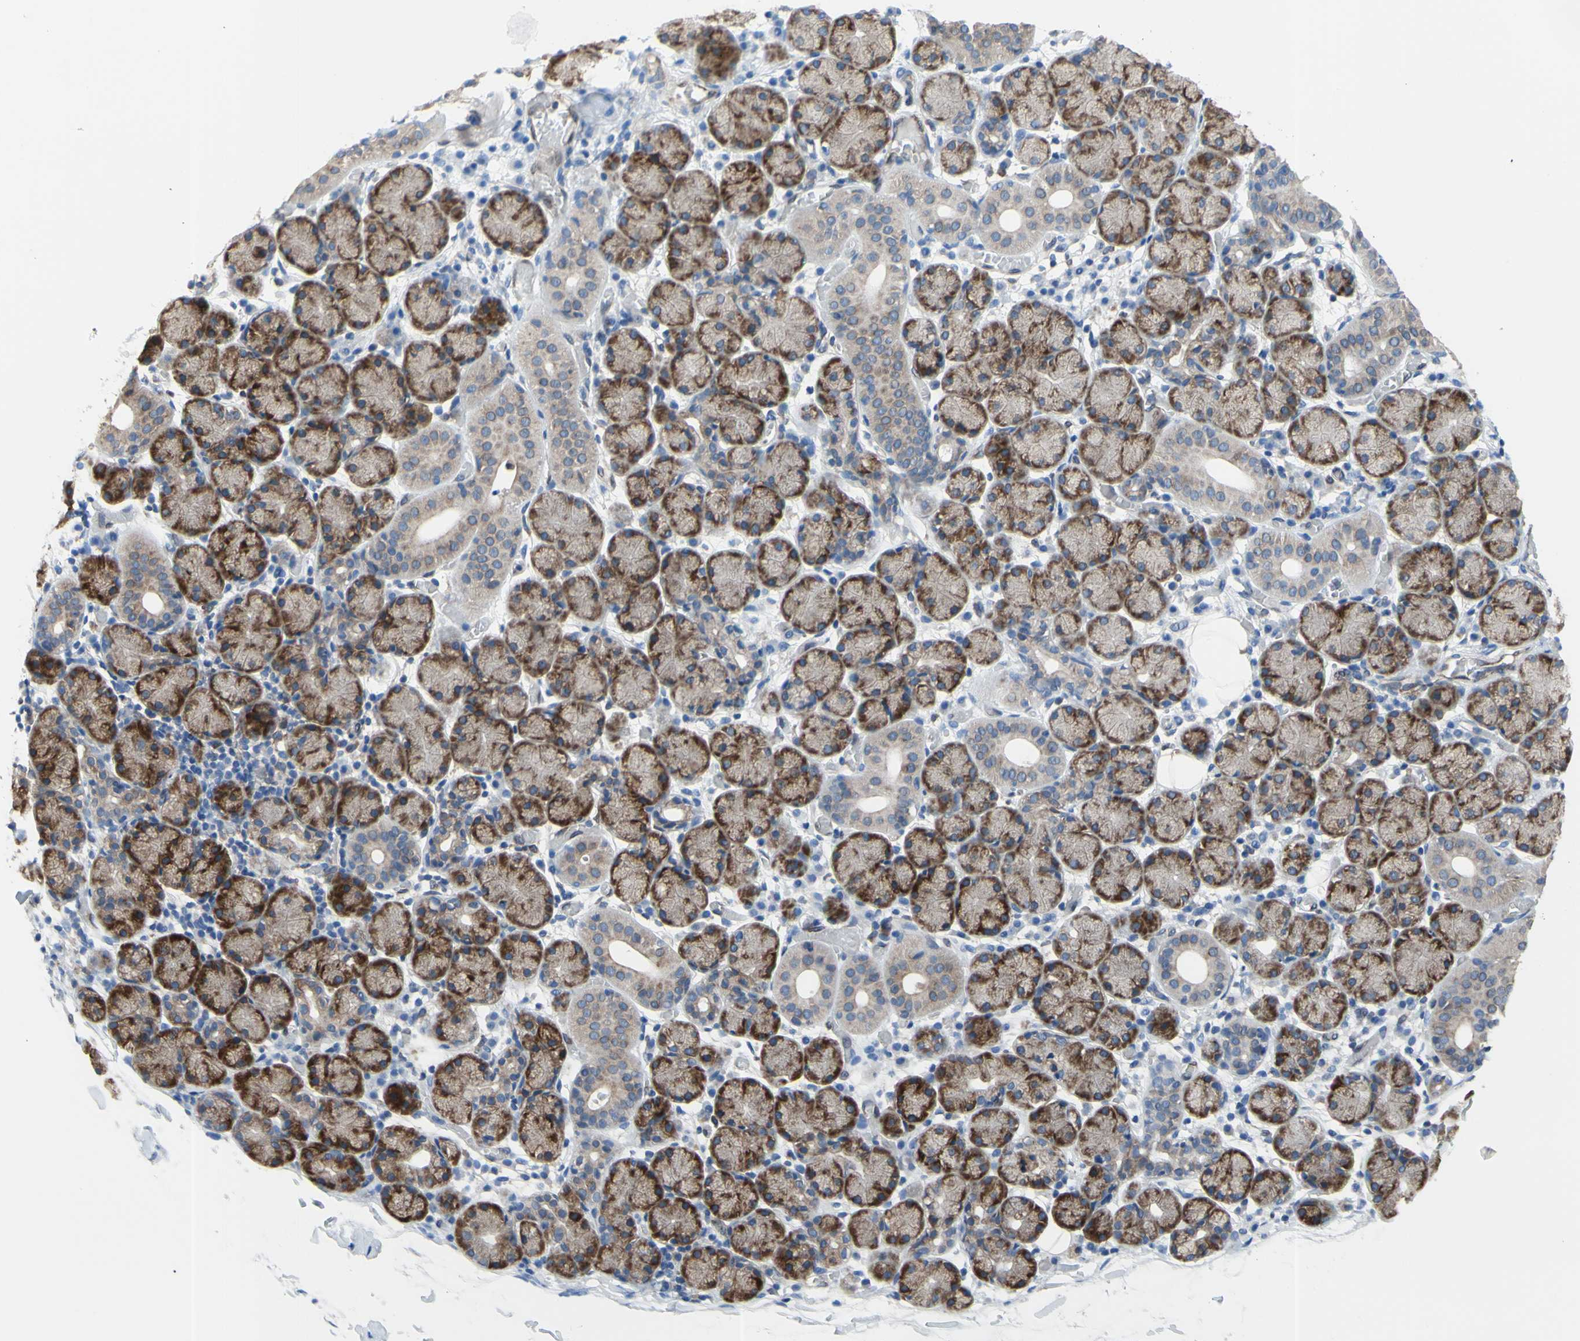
{"staining": {"intensity": "moderate", "quantity": "25%-75%", "location": "cytoplasmic/membranous"}, "tissue": "salivary gland", "cell_type": "Glandular cells", "image_type": "normal", "snomed": [{"axis": "morphology", "description": "Normal tissue, NOS"}, {"axis": "topography", "description": "Salivary gland"}], "caption": "This photomicrograph demonstrates benign salivary gland stained with immunohistochemistry (IHC) to label a protein in brown. The cytoplasmic/membranous of glandular cells show moderate positivity for the protein. Nuclei are counter-stained blue.", "gene": "MGST2", "patient": {"sex": "female", "age": 24}}